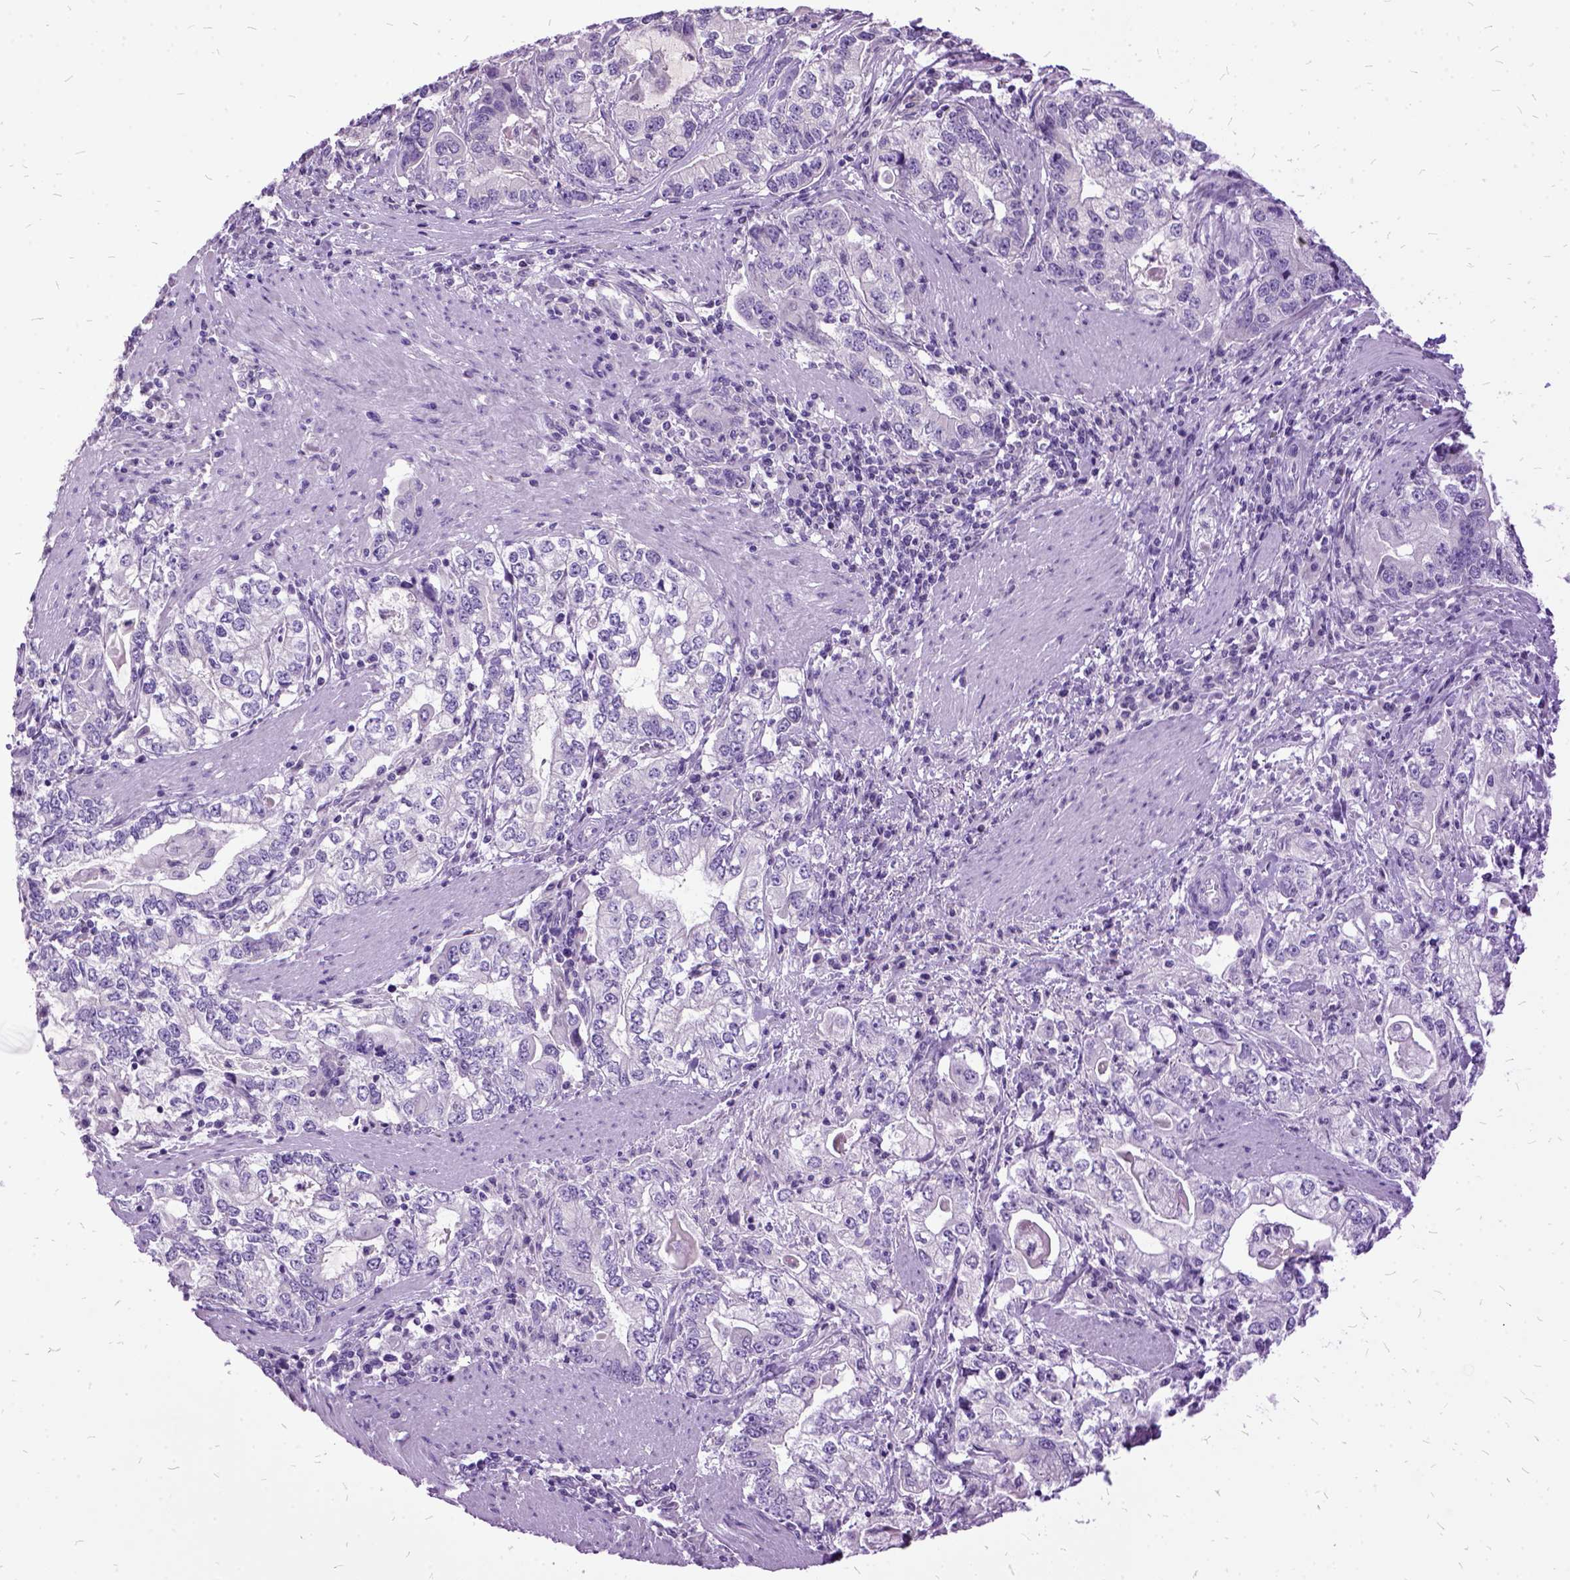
{"staining": {"intensity": "negative", "quantity": "none", "location": "none"}, "tissue": "stomach cancer", "cell_type": "Tumor cells", "image_type": "cancer", "snomed": [{"axis": "morphology", "description": "Adenocarcinoma, NOS"}, {"axis": "topography", "description": "Stomach, lower"}], "caption": "A high-resolution photomicrograph shows IHC staining of stomach adenocarcinoma, which demonstrates no significant positivity in tumor cells. Brightfield microscopy of immunohistochemistry (IHC) stained with DAB (brown) and hematoxylin (blue), captured at high magnification.", "gene": "MME", "patient": {"sex": "female", "age": 72}}